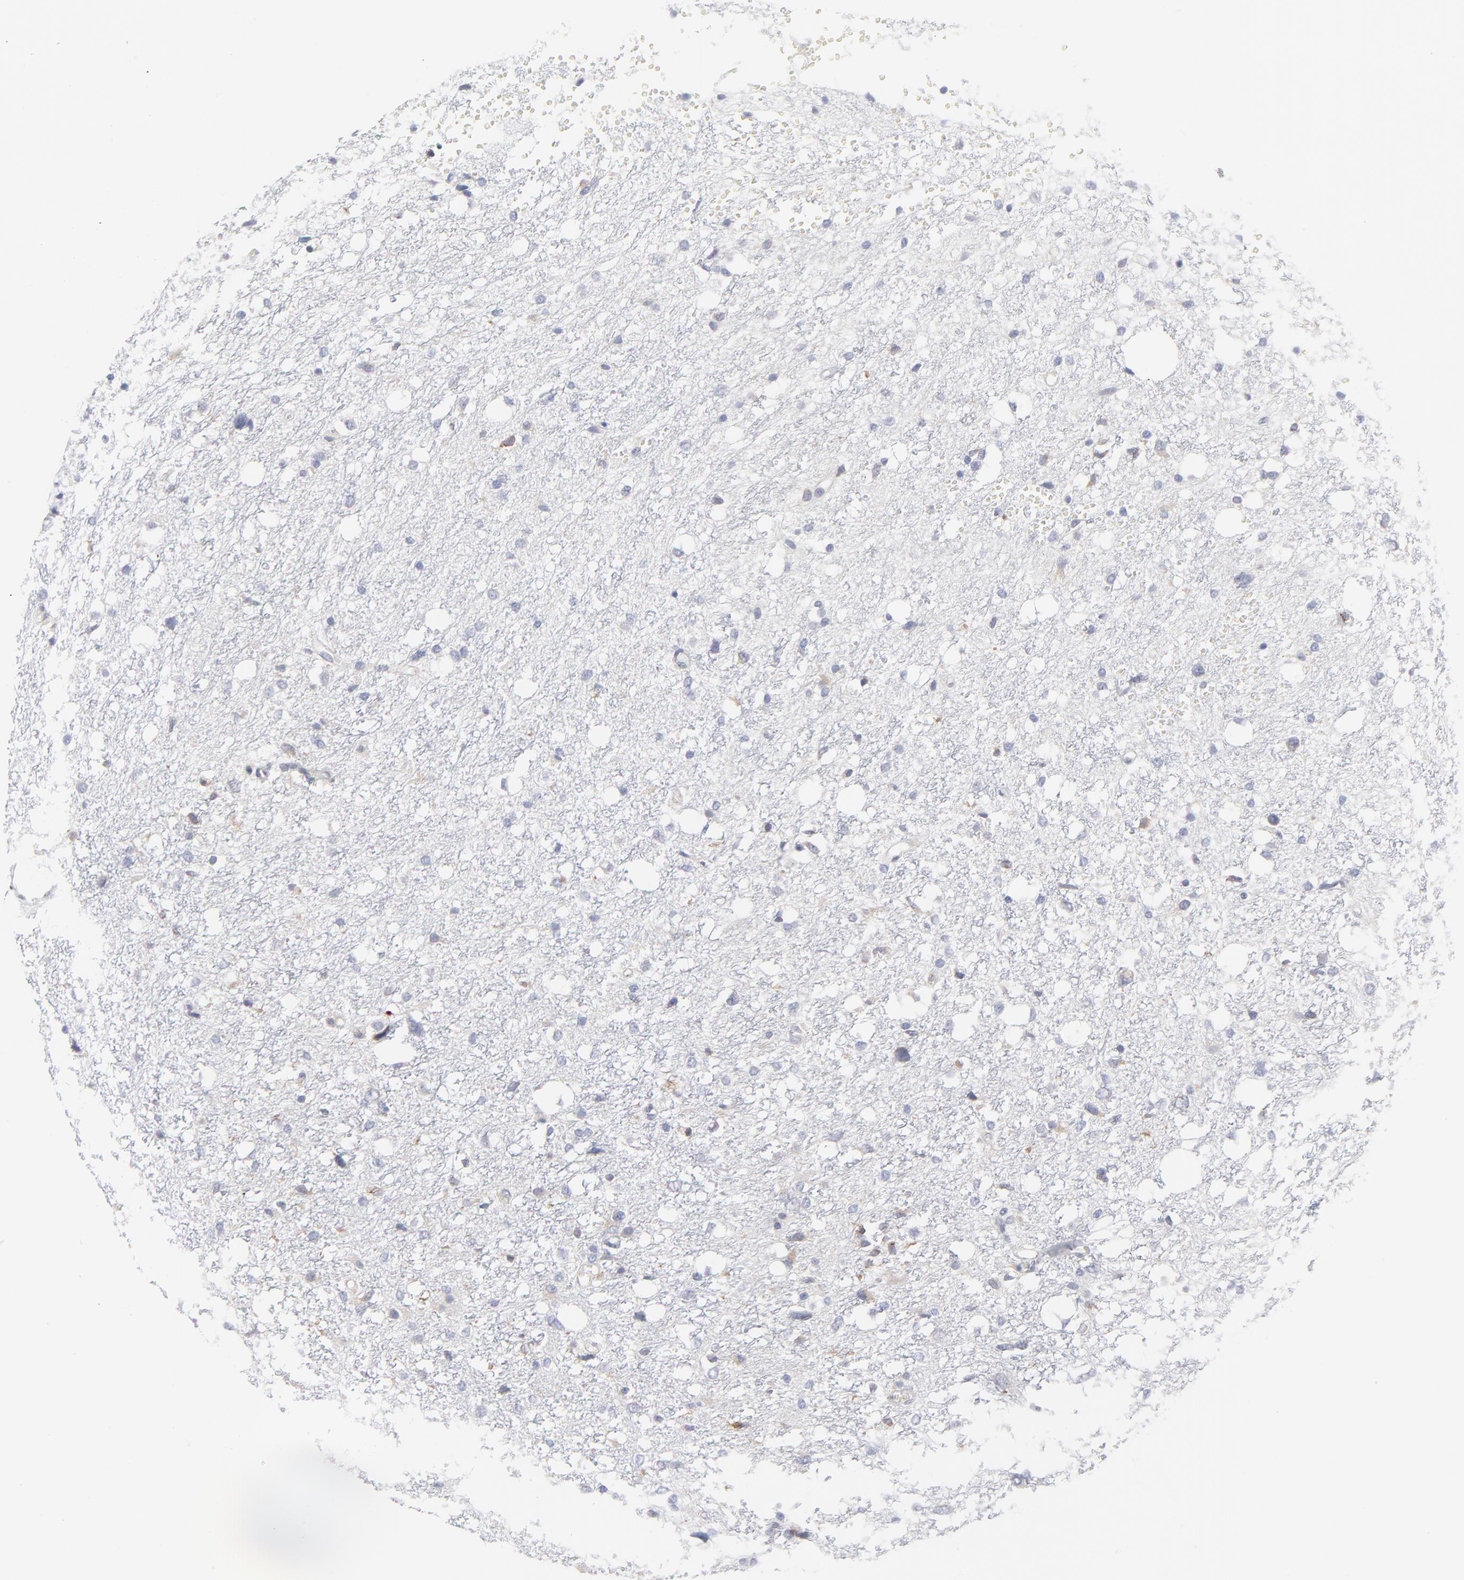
{"staining": {"intensity": "negative", "quantity": "none", "location": "none"}, "tissue": "glioma", "cell_type": "Tumor cells", "image_type": "cancer", "snomed": [{"axis": "morphology", "description": "Glioma, malignant, High grade"}, {"axis": "topography", "description": "Brain"}], "caption": "High magnification brightfield microscopy of malignant glioma (high-grade) stained with DAB (brown) and counterstained with hematoxylin (blue): tumor cells show no significant staining.", "gene": "TRIM22", "patient": {"sex": "female", "age": 59}}